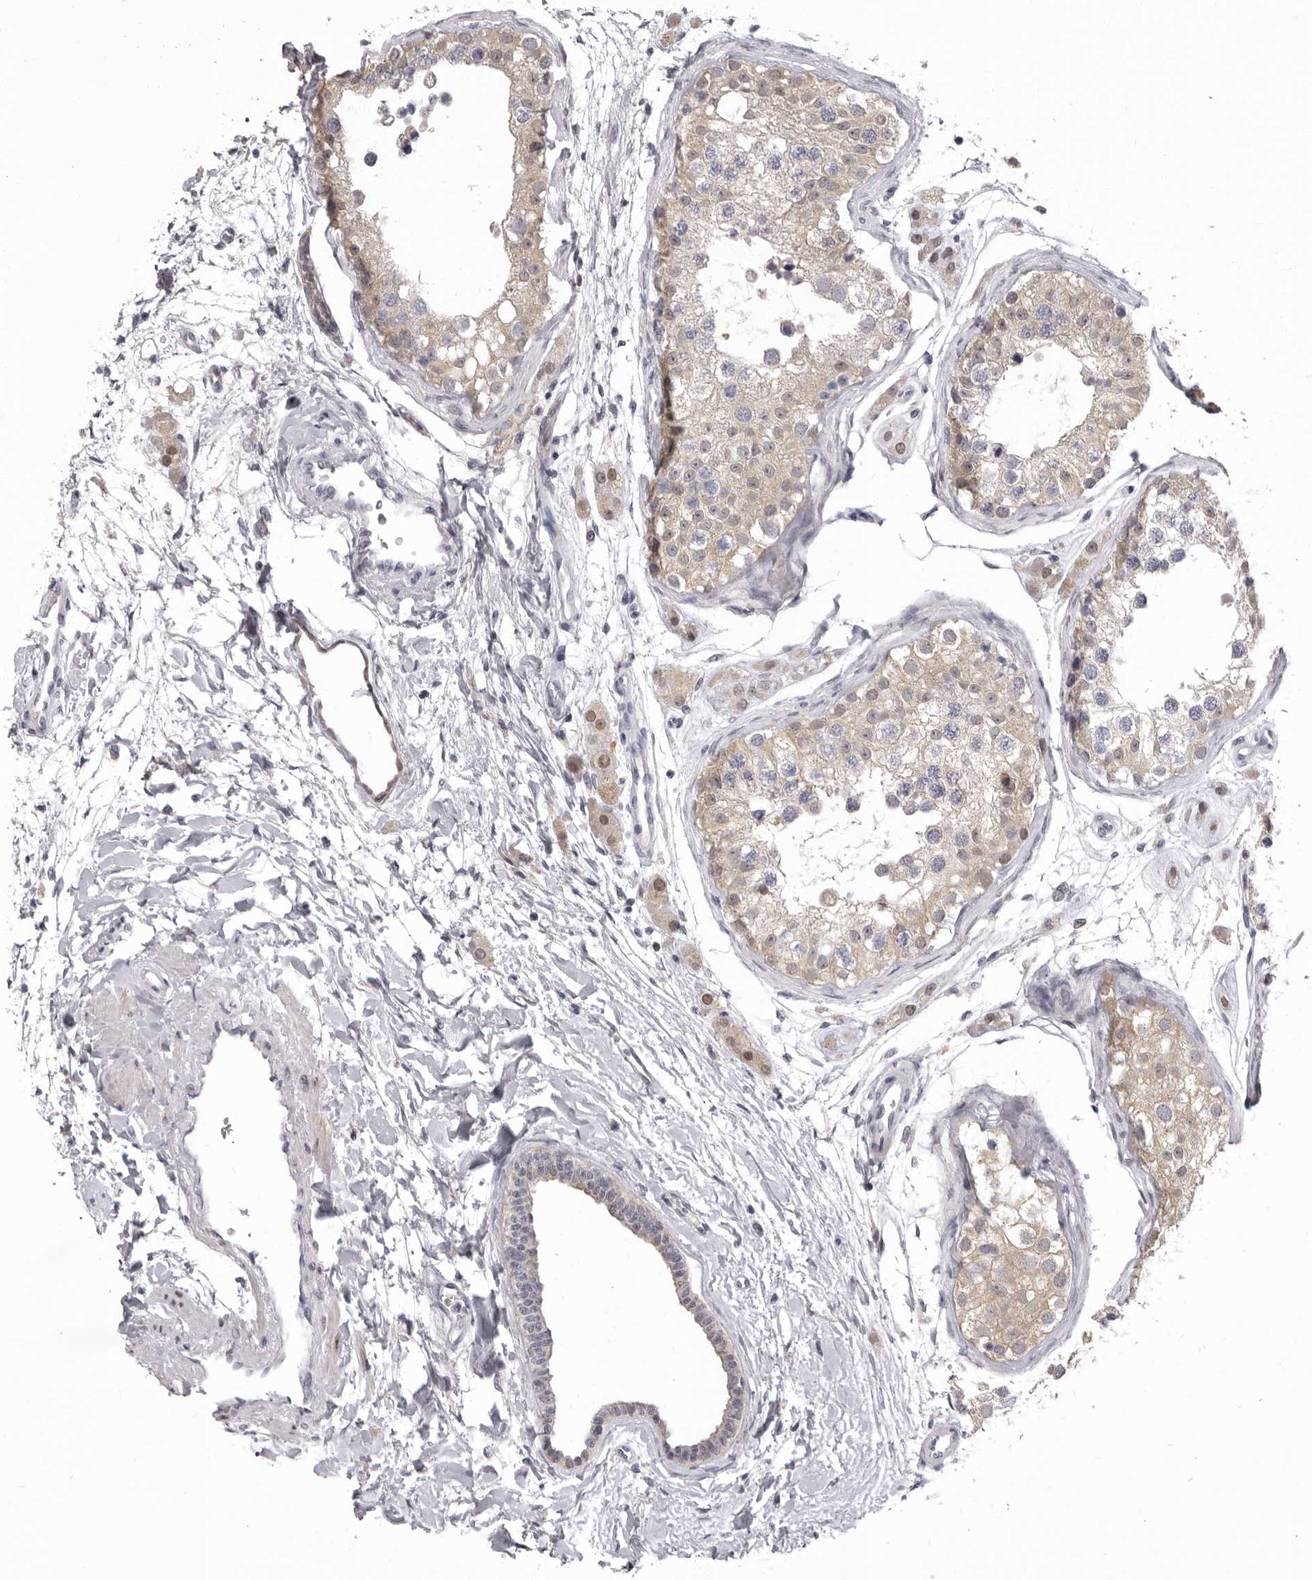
{"staining": {"intensity": "weak", "quantity": ">75%", "location": "cytoplasmic/membranous"}, "tissue": "testis", "cell_type": "Cells in seminiferous ducts", "image_type": "normal", "snomed": [{"axis": "morphology", "description": "Normal tissue, NOS"}, {"axis": "morphology", "description": "Adenocarcinoma, metastatic, NOS"}, {"axis": "topography", "description": "Testis"}], "caption": "IHC (DAB) staining of benign testis shows weak cytoplasmic/membranous protein staining in about >75% of cells in seminiferous ducts.", "gene": "MDH1", "patient": {"sex": "male", "age": 26}}